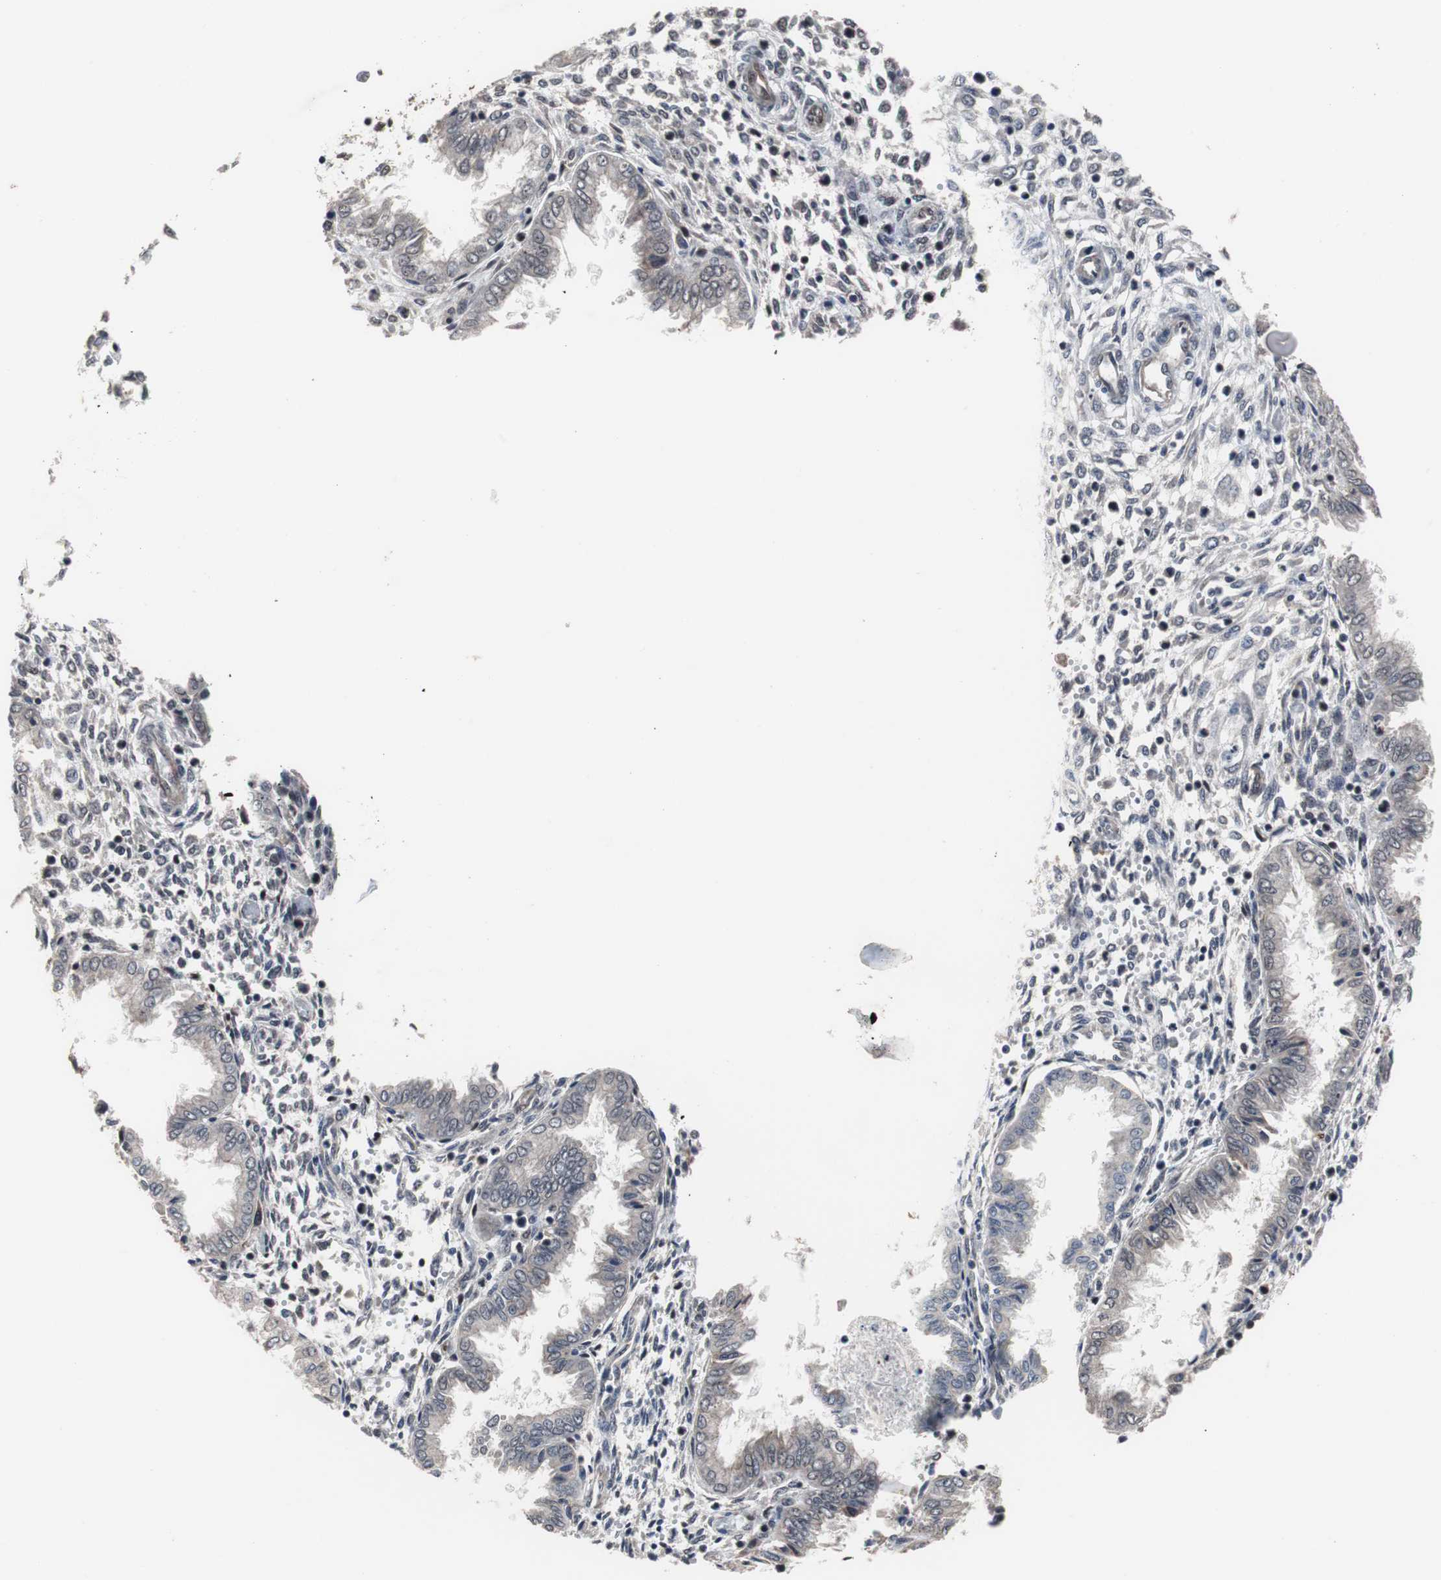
{"staining": {"intensity": "moderate", "quantity": ">75%", "location": "nuclear"}, "tissue": "endometrium", "cell_type": "Cells in endometrial stroma", "image_type": "normal", "snomed": [{"axis": "morphology", "description": "Normal tissue, NOS"}, {"axis": "topography", "description": "Endometrium"}], "caption": "Moderate nuclear staining is seen in about >75% of cells in endometrial stroma in benign endometrium.", "gene": "GTF2F2", "patient": {"sex": "female", "age": 33}}